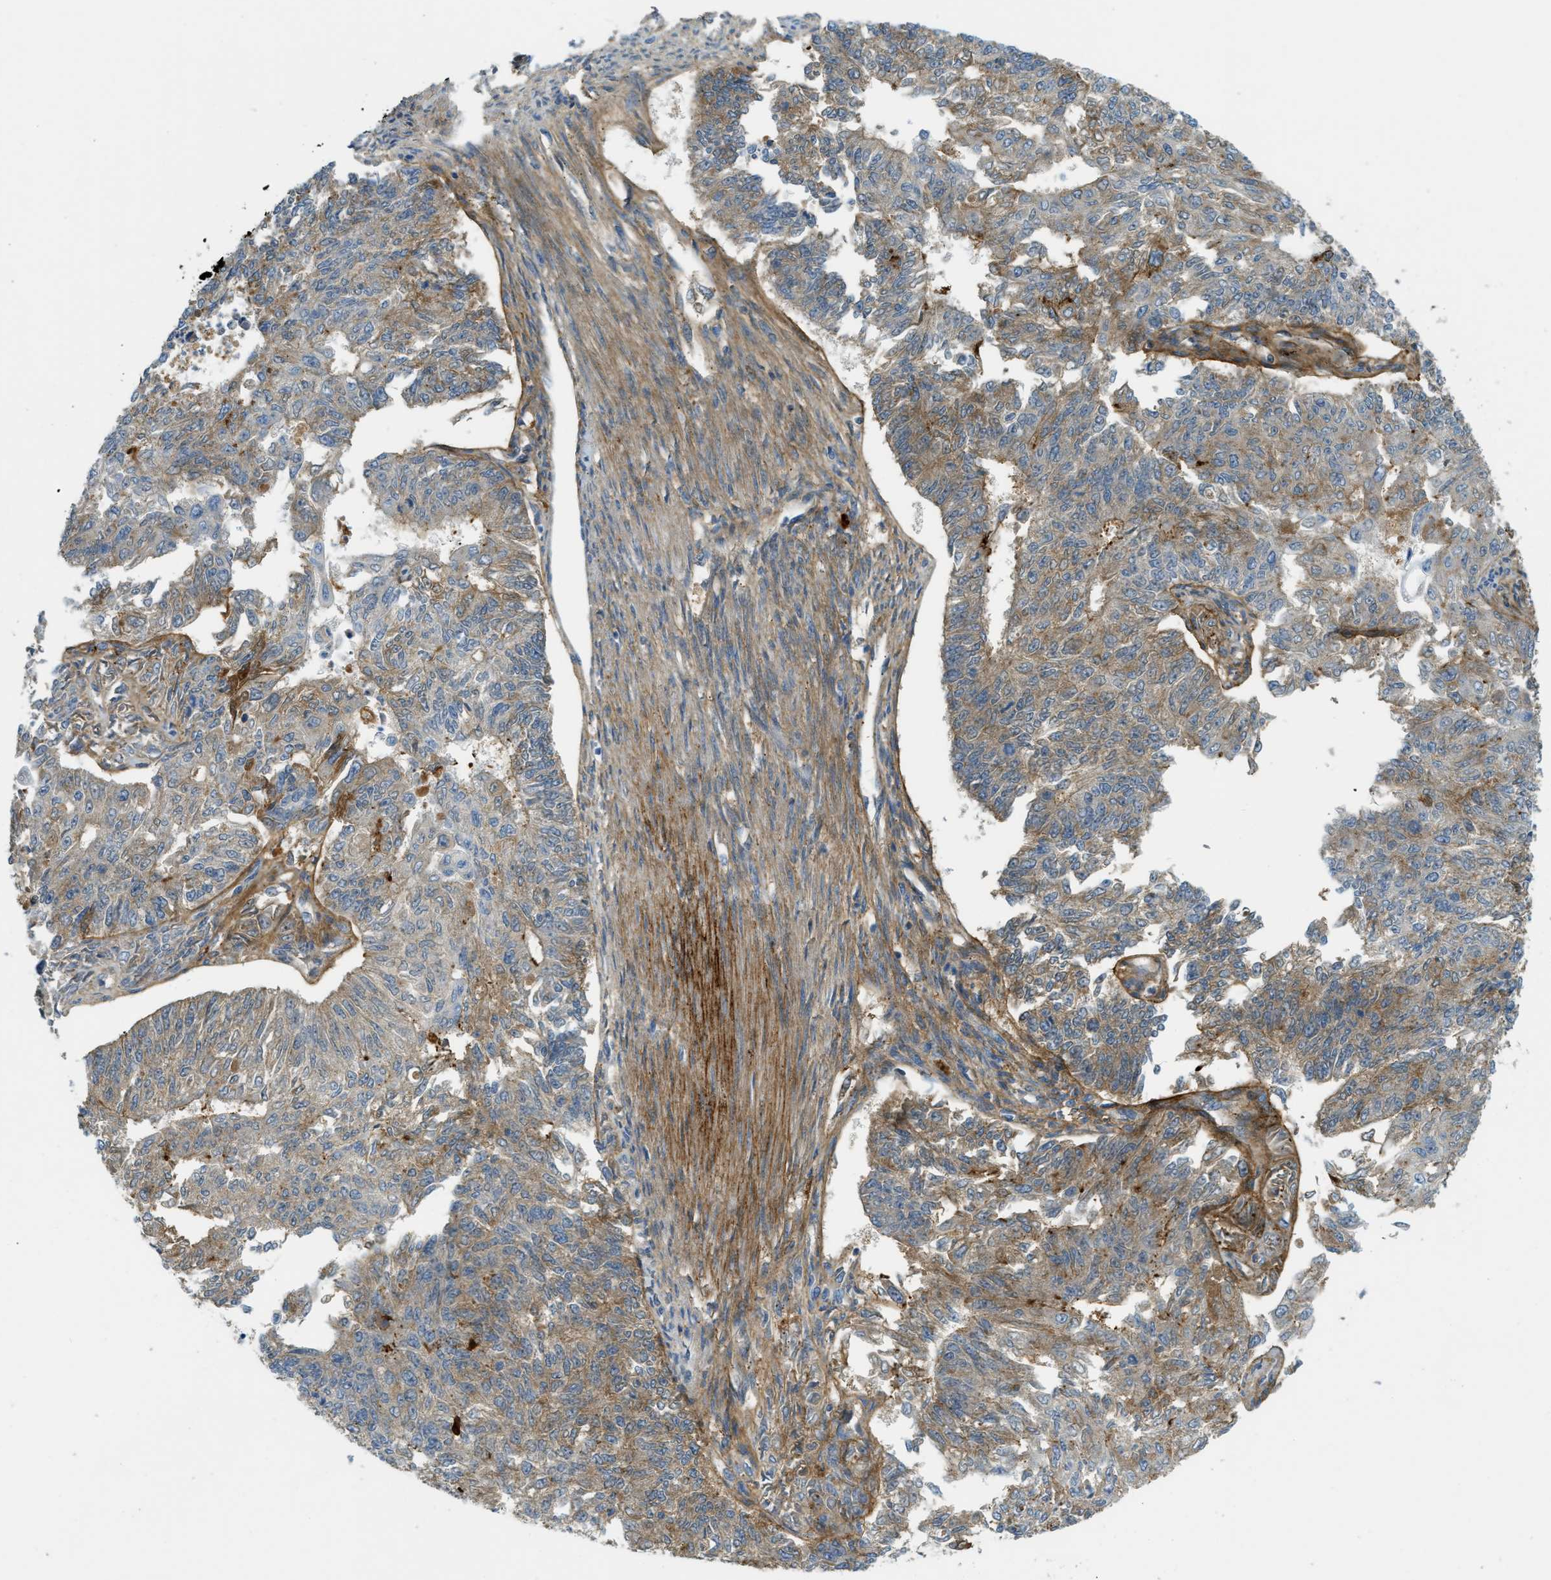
{"staining": {"intensity": "moderate", "quantity": "25%-75%", "location": "cytoplasmic/membranous"}, "tissue": "endometrial cancer", "cell_type": "Tumor cells", "image_type": "cancer", "snomed": [{"axis": "morphology", "description": "Adenocarcinoma, NOS"}, {"axis": "topography", "description": "Endometrium"}], "caption": "Immunohistochemical staining of endometrial cancer (adenocarcinoma) demonstrates medium levels of moderate cytoplasmic/membranous protein positivity in approximately 25%-75% of tumor cells. The staining was performed using DAB, with brown indicating positive protein expression. Nuclei are stained blue with hematoxylin.", "gene": "PLBD2", "patient": {"sex": "female", "age": 32}}